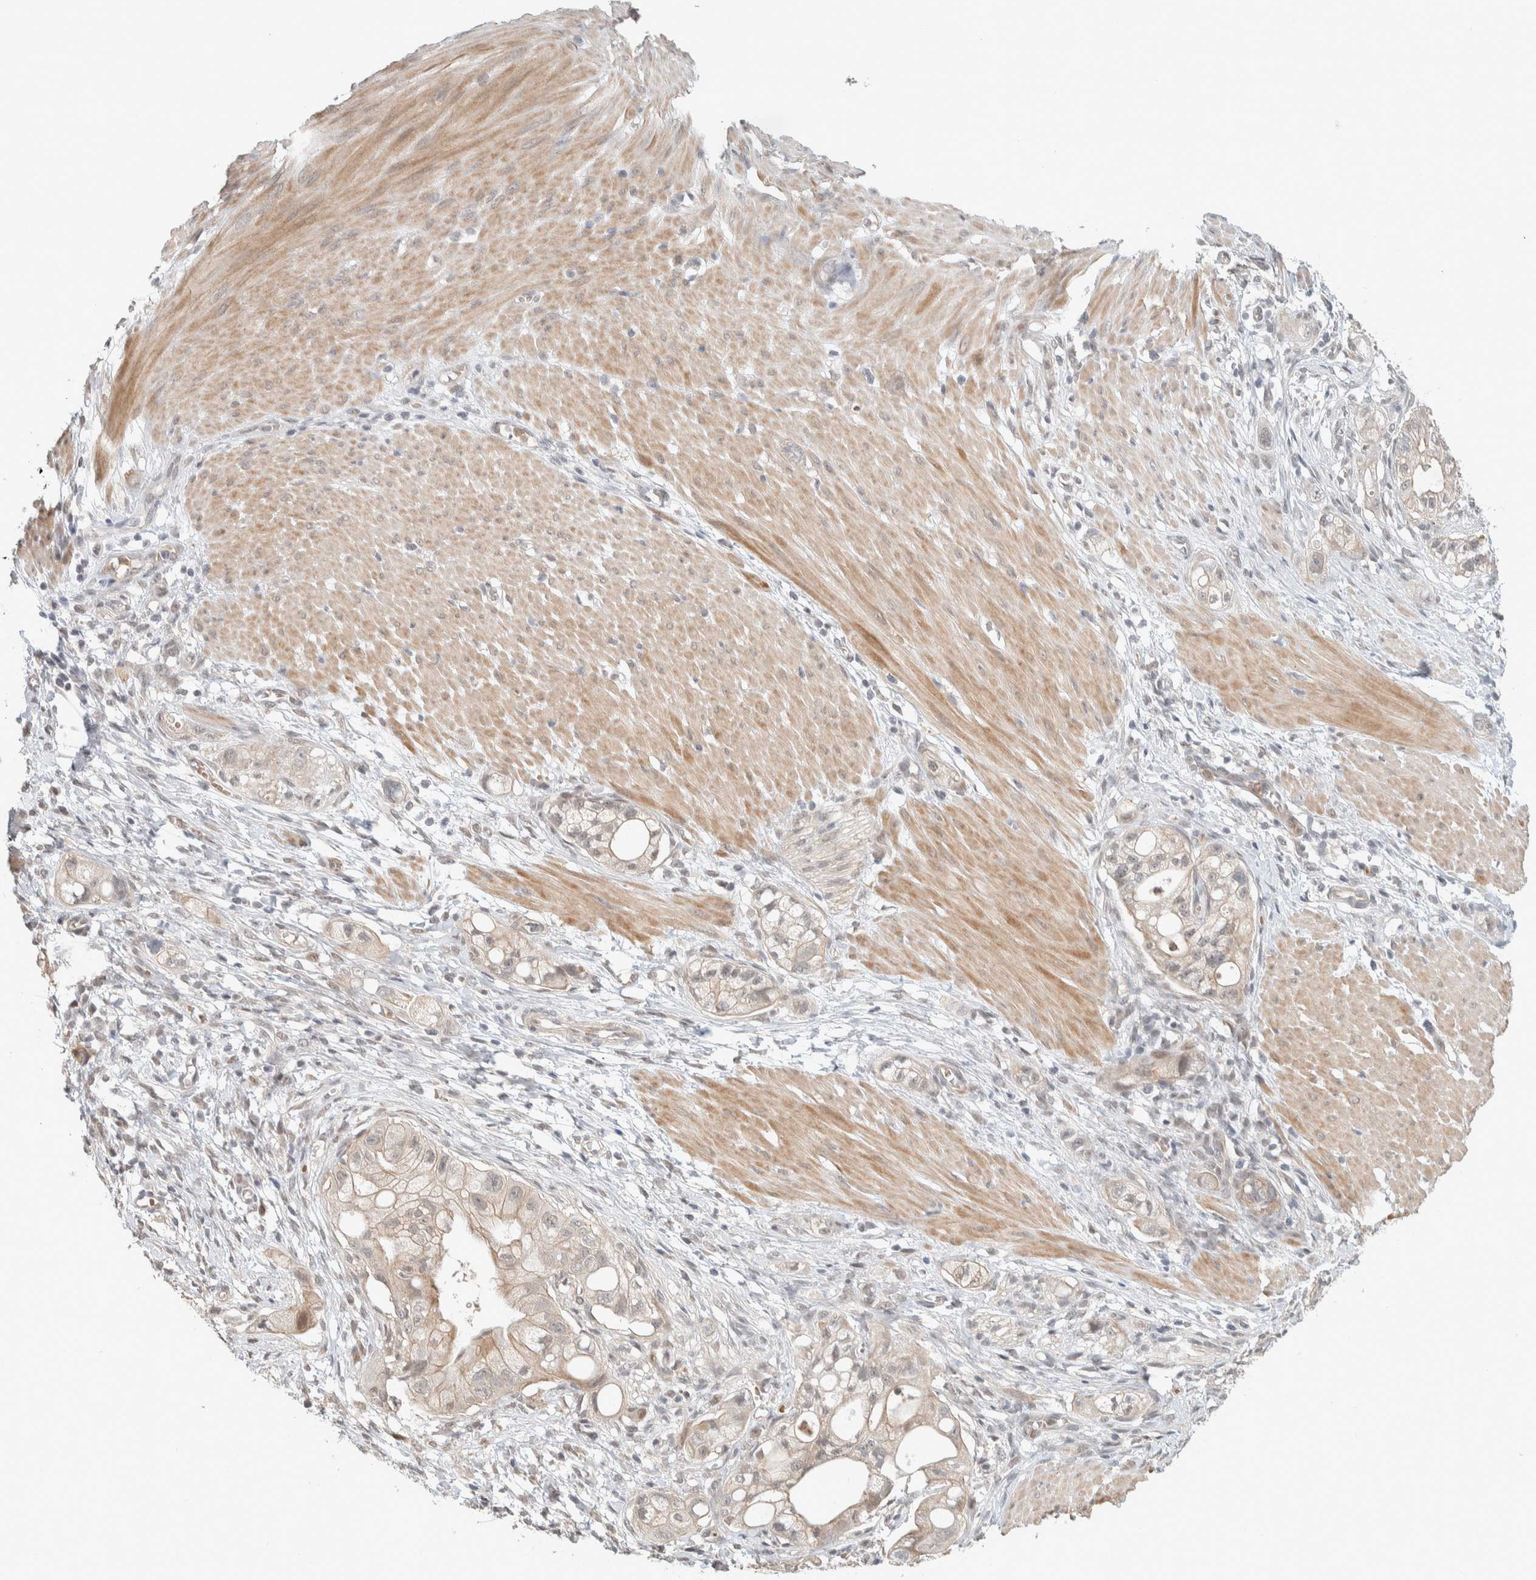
{"staining": {"intensity": "negative", "quantity": "none", "location": "none"}, "tissue": "stomach cancer", "cell_type": "Tumor cells", "image_type": "cancer", "snomed": [{"axis": "morphology", "description": "Adenocarcinoma, NOS"}, {"axis": "topography", "description": "Stomach"}, {"axis": "topography", "description": "Stomach, lower"}], "caption": "Tumor cells show no significant expression in stomach adenocarcinoma.", "gene": "ZBTB2", "patient": {"sex": "female", "age": 48}}